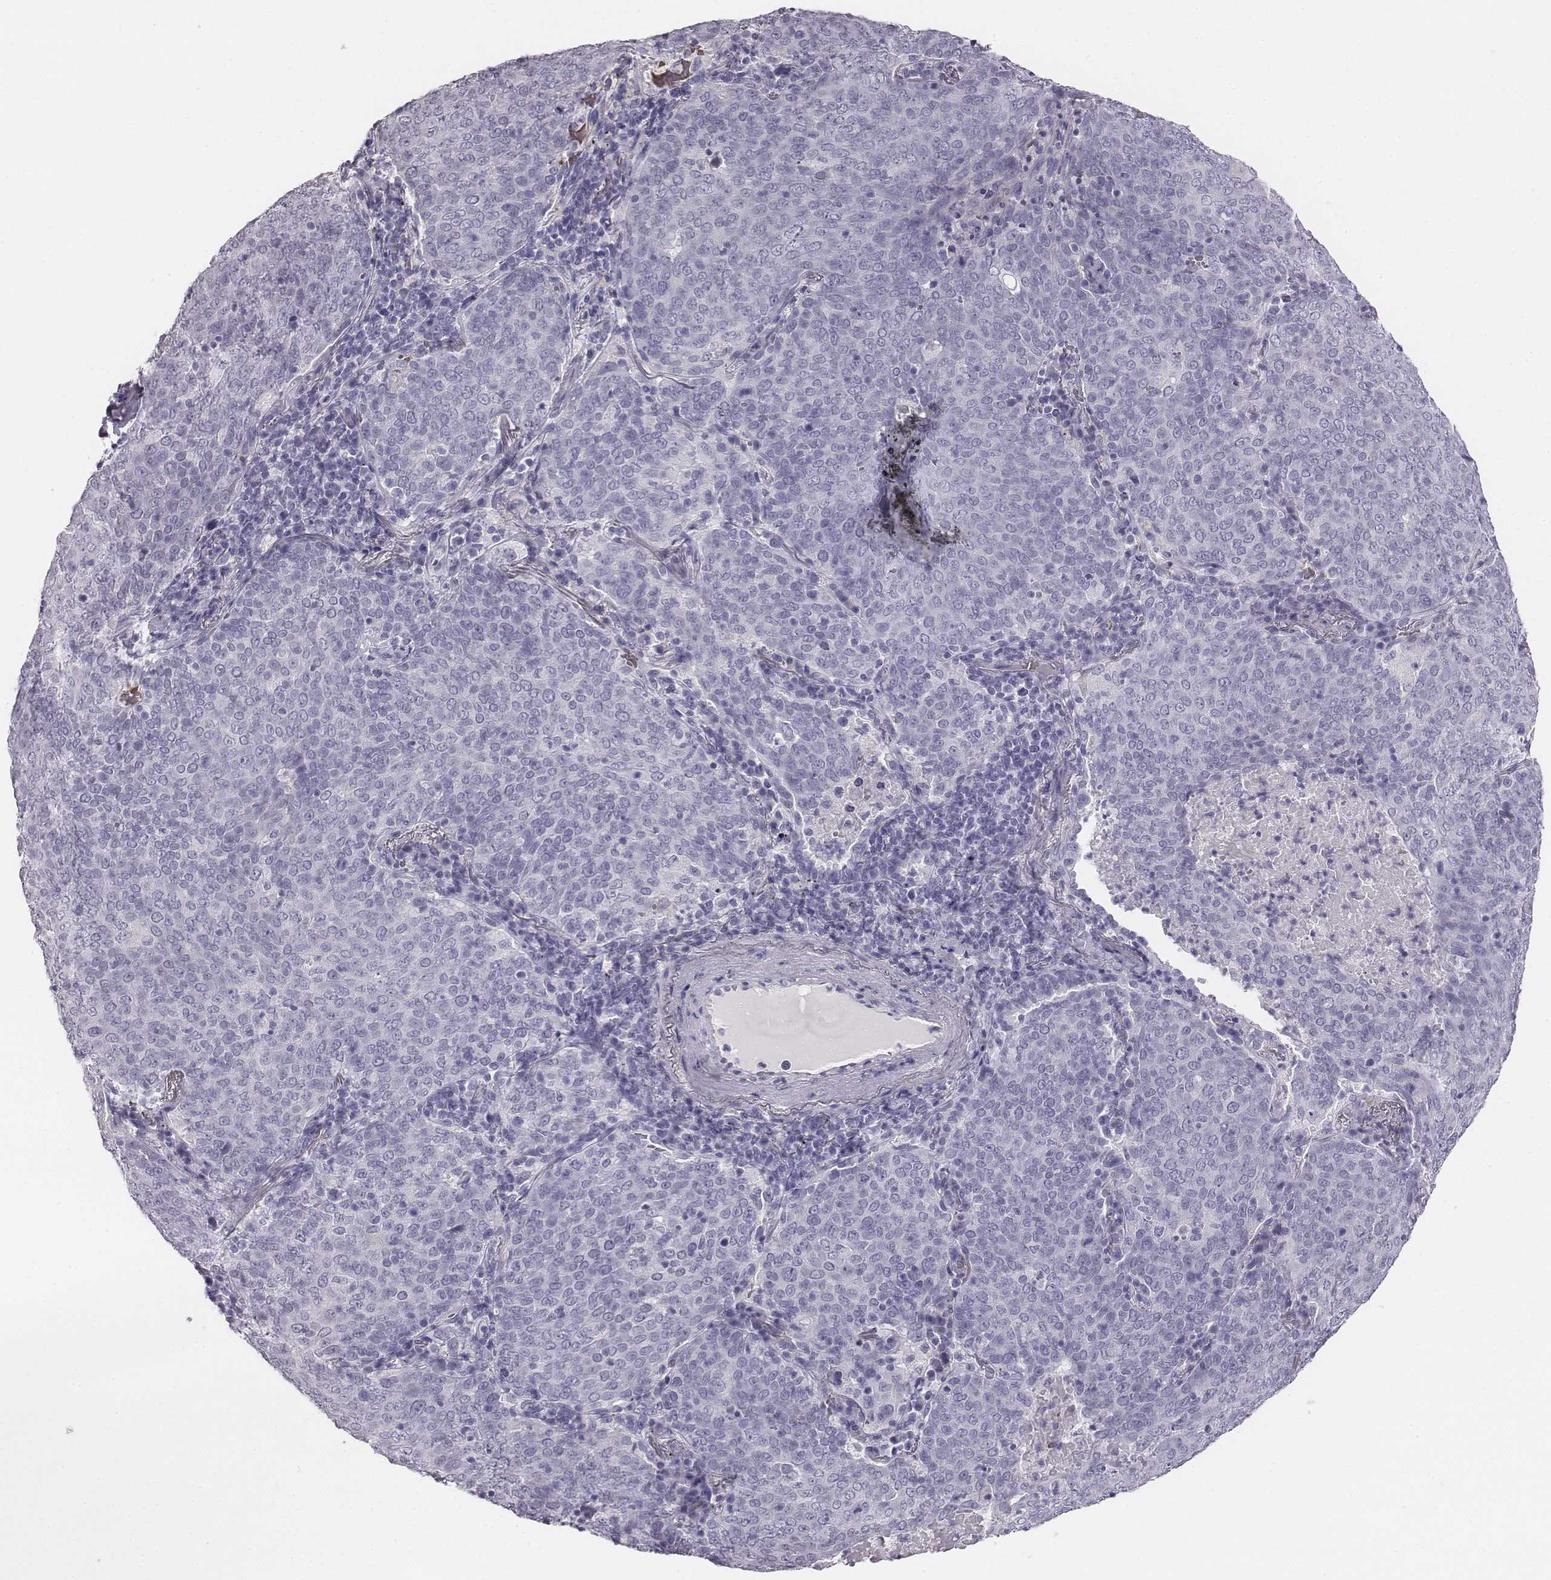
{"staining": {"intensity": "negative", "quantity": "none", "location": "none"}, "tissue": "lung cancer", "cell_type": "Tumor cells", "image_type": "cancer", "snomed": [{"axis": "morphology", "description": "Squamous cell carcinoma, NOS"}, {"axis": "topography", "description": "Lung"}], "caption": "A photomicrograph of lung cancer (squamous cell carcinoma) stained for a protein exhibits no brown staining in tumor cells.", "gene": "HBZ", "patient": {"sex": "male", "age": 82}}